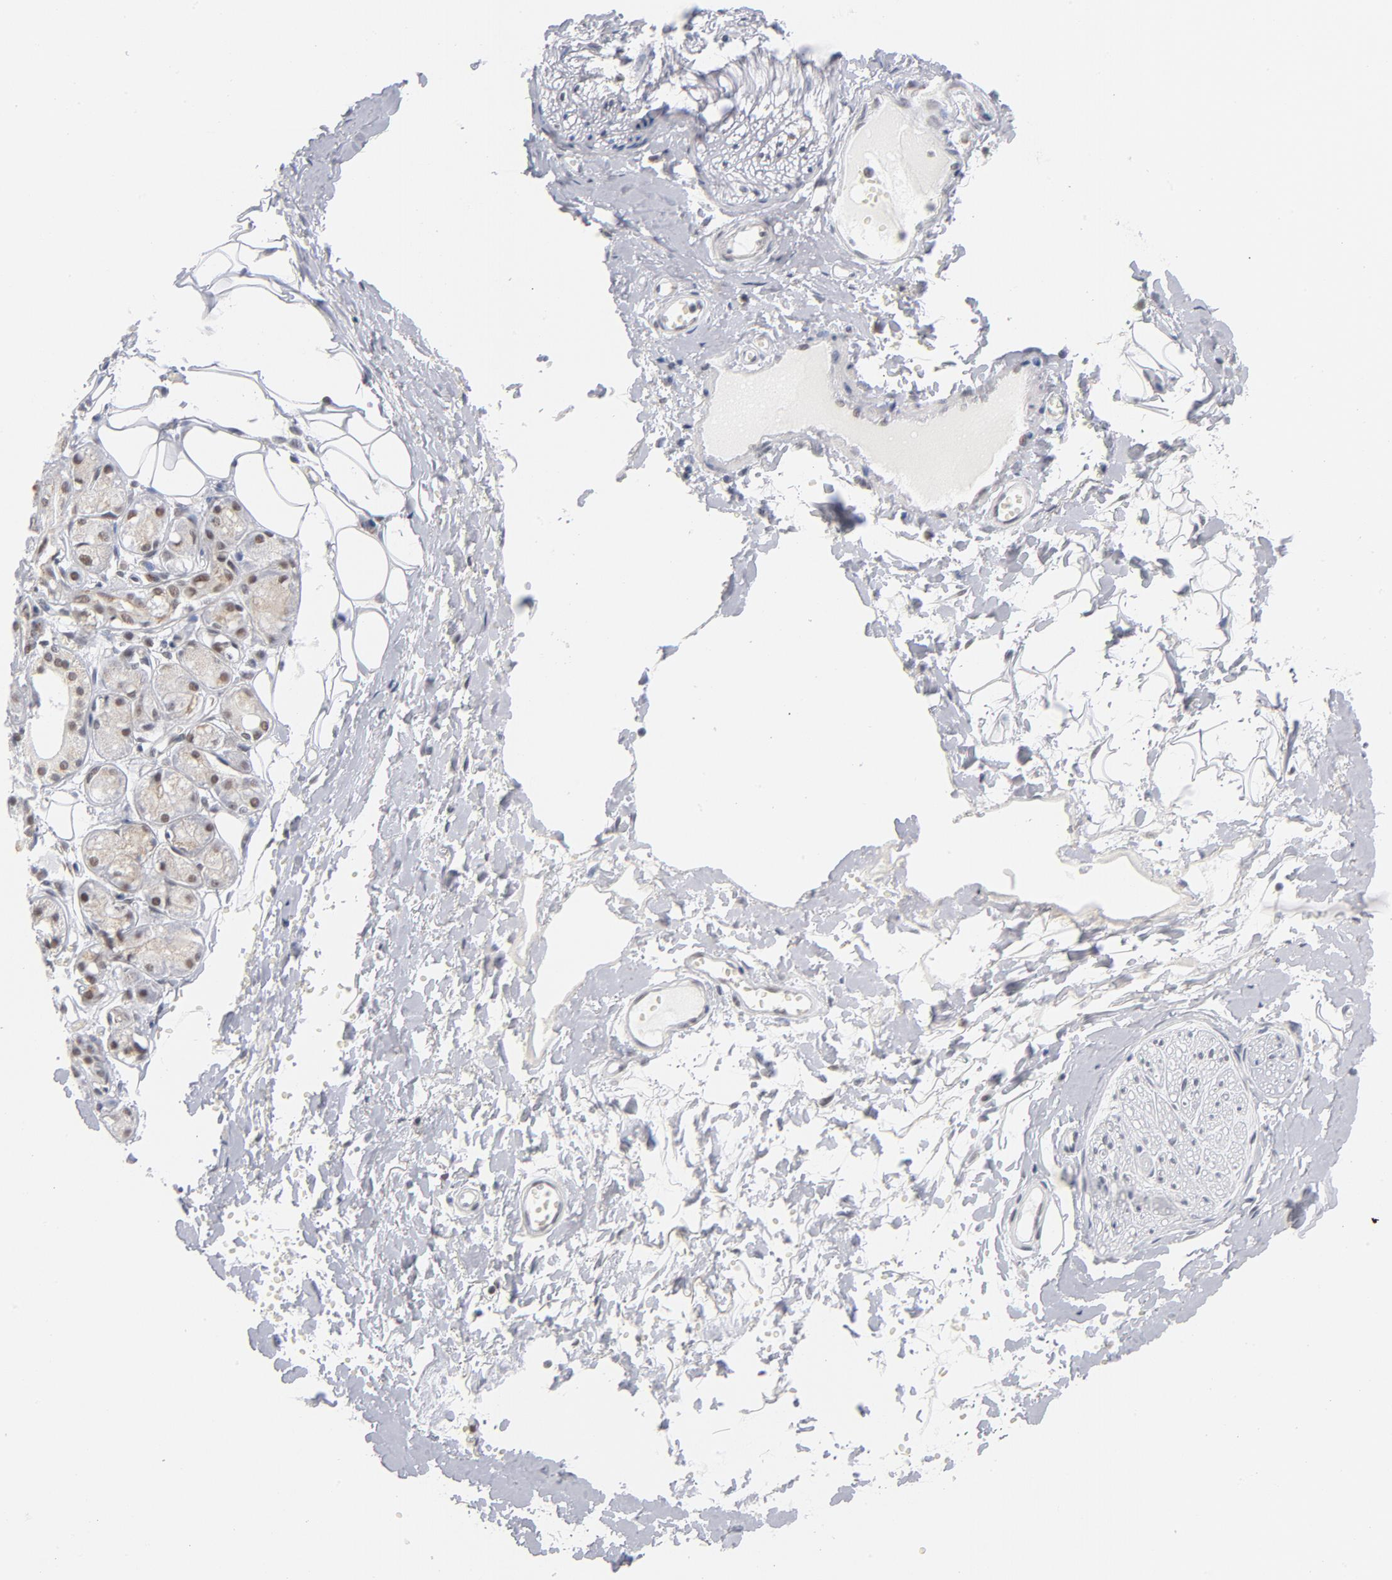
{"staining": {"intensity": "negative", "quantity": "none", "location": "none"}, "tissue": "adipose tissue", "cell_type": "Adipocytes", "image_type": "normal", "snomed": [{"axis": "morphology", "description": "Normal tissue, NOS"}, {"axis": "morphology", "description": "Inflammation, NOS"}, {"axis": "topography", "description": "Salivary gland"}, {"axis": "topography", "description": "Peripheral nerve tissue"}], "caption": "Human adipose tissue stained for a protein using immunohistochemistry reveals no expression in adipocytes.", "gene": "BAP1", "patient": {"sex": "female", "age": 75}}